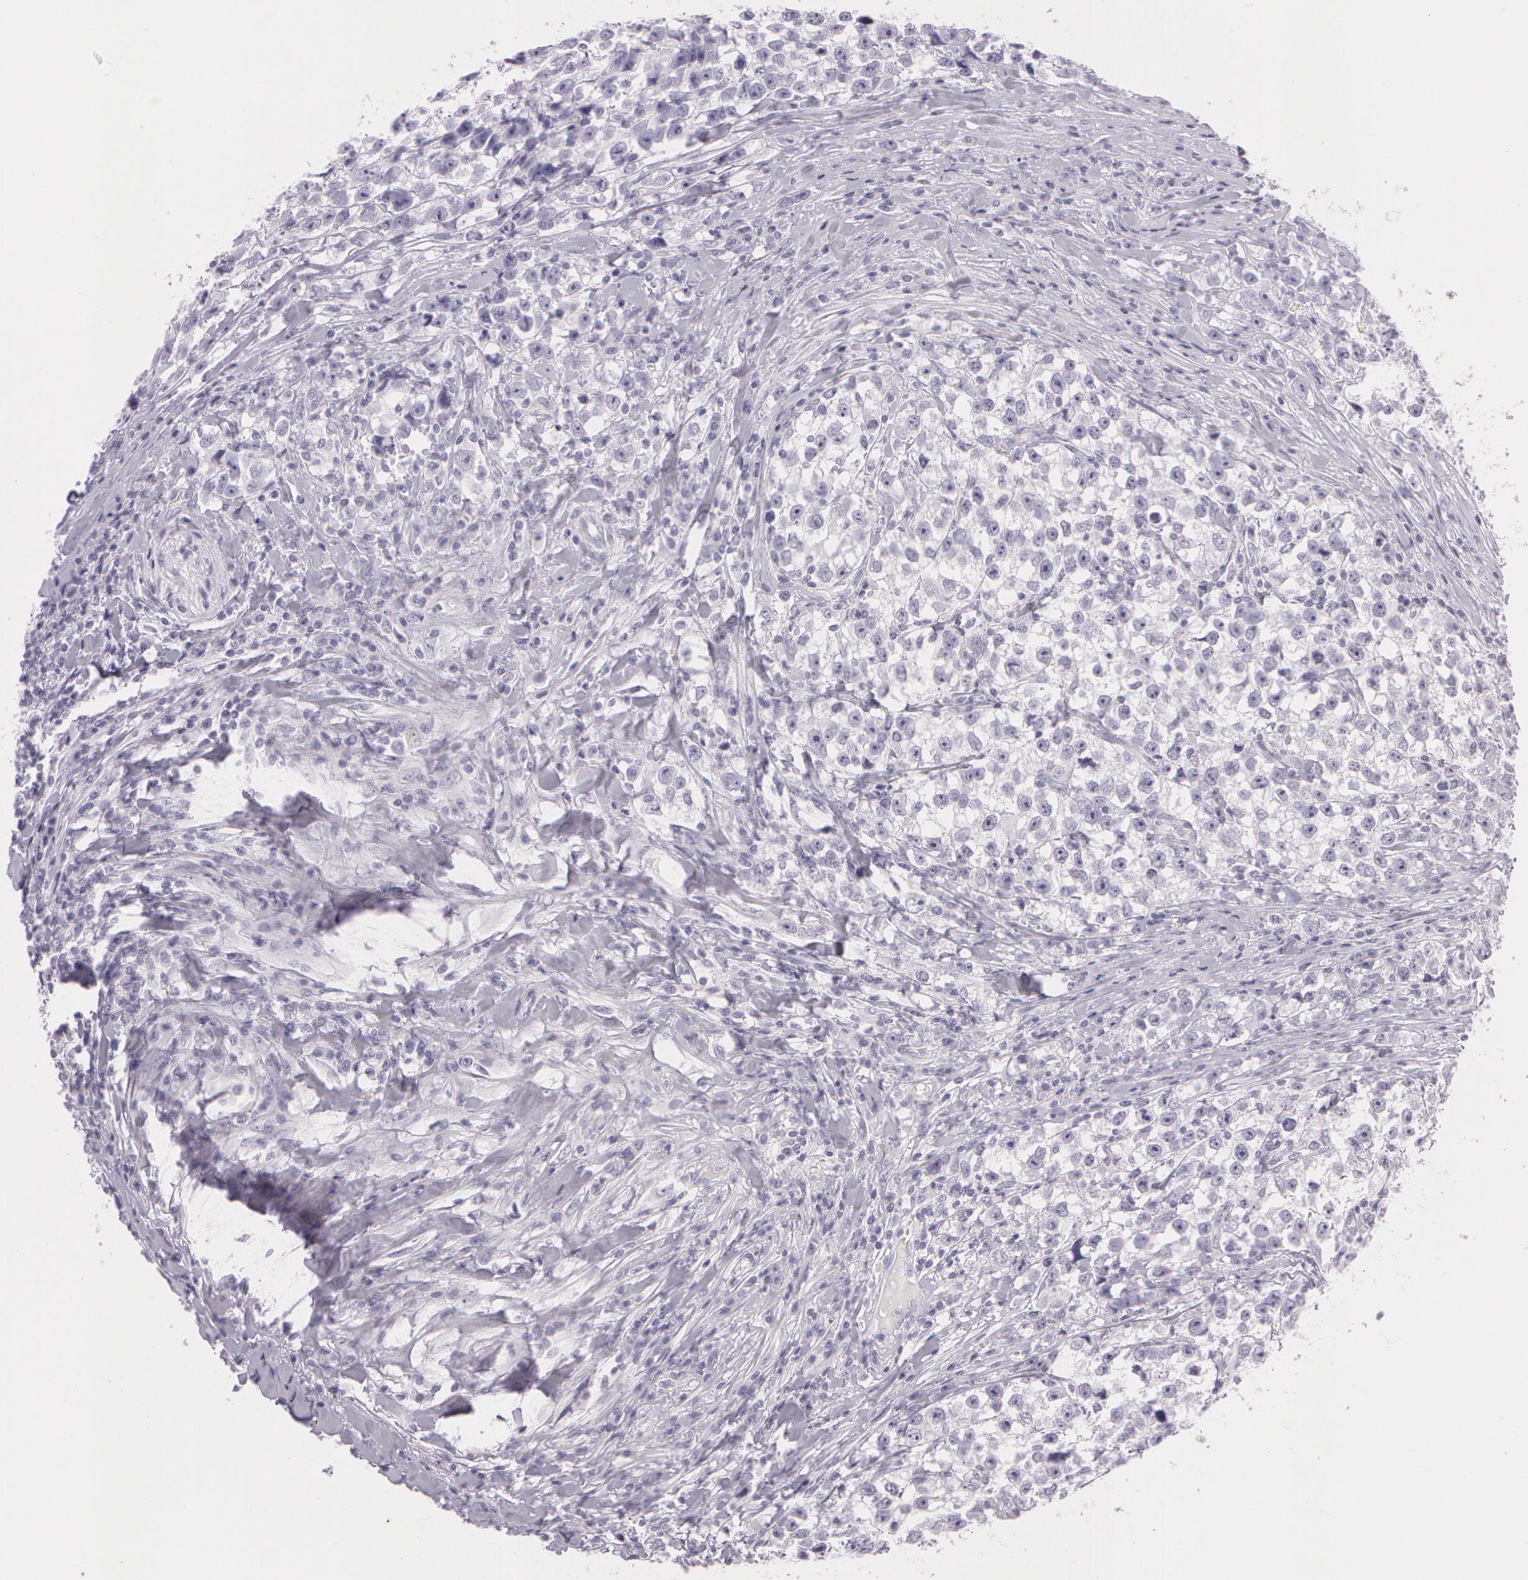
{"staining": {"intensity": "negative", "quantity": "none", "location": "none"}, "tissue": "testis cancer", "cell_type": "Tumor cells", "image_type": "cancer", "snomed": [{"axis": "morphology", "description": "Seminoma, NOS"}, {"axis": "morphology", "description": "Carcinoma, Embryonal, NOS"}, {"axis": "topography", "description": "Testis"}], "caption": "A photomicrograph of testis cancer (embryonal carcinoma) stained for a protein shows no brown staining in tumor cells.", "gene": "OTC", "patient": {"sex": "male", "age": 30}}